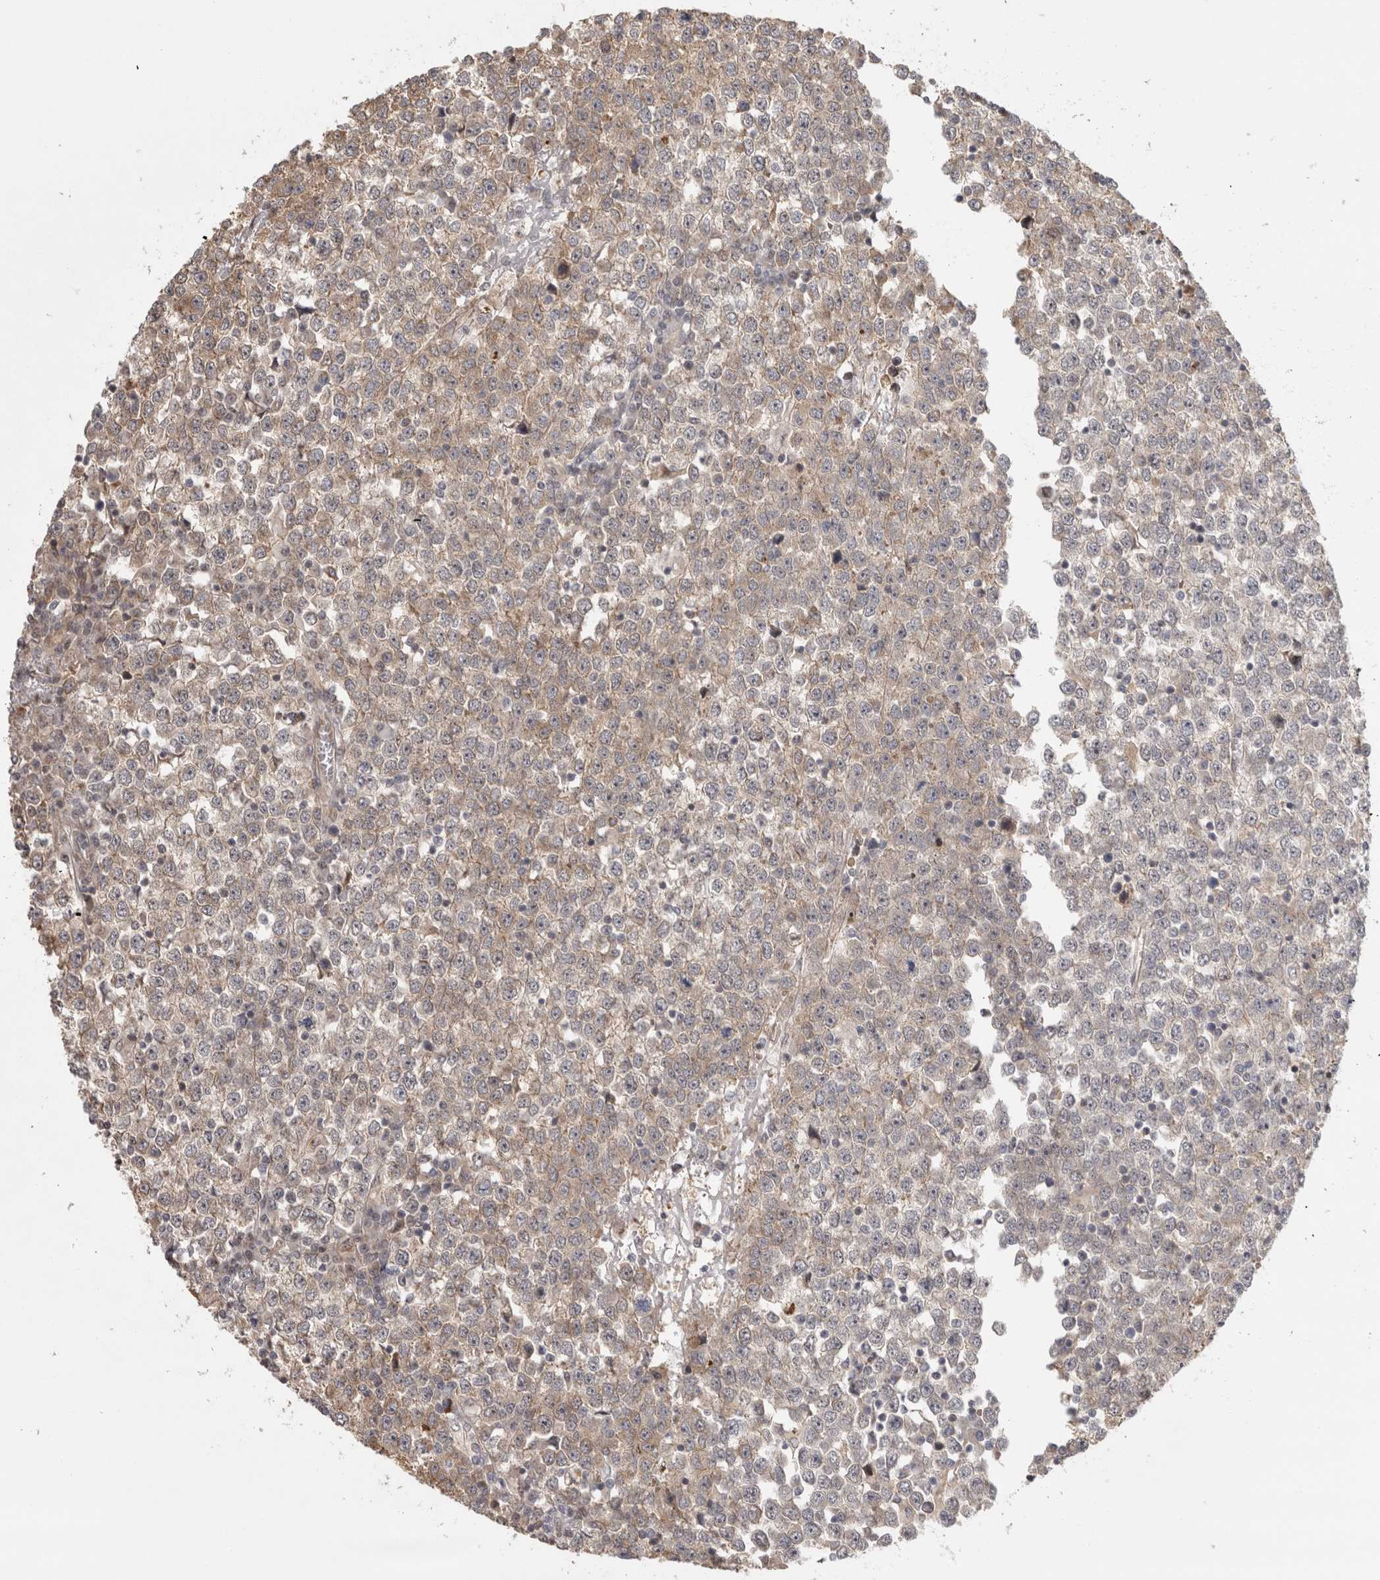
{"staining": {"intensity": "weak", "quantity": "25%-75%", "location": "cytoplasmic/membranous"}, "tissue": "testis cancer", "cell_type": "Tumor cells", "image_type": "cancer", "snomed": [{"axis": "morphology", "description": "Seminoma, NOS"}, {"axis": "topography", "description": "Testis"}], "caption": "Testis cancer stained for a protein (brown) displays weak cytoplasmic/membranous positive staining in about 25%-75% of tumor cells.", "gene": "ZNF318", "patient": {"sex": "male", "age": 65}}